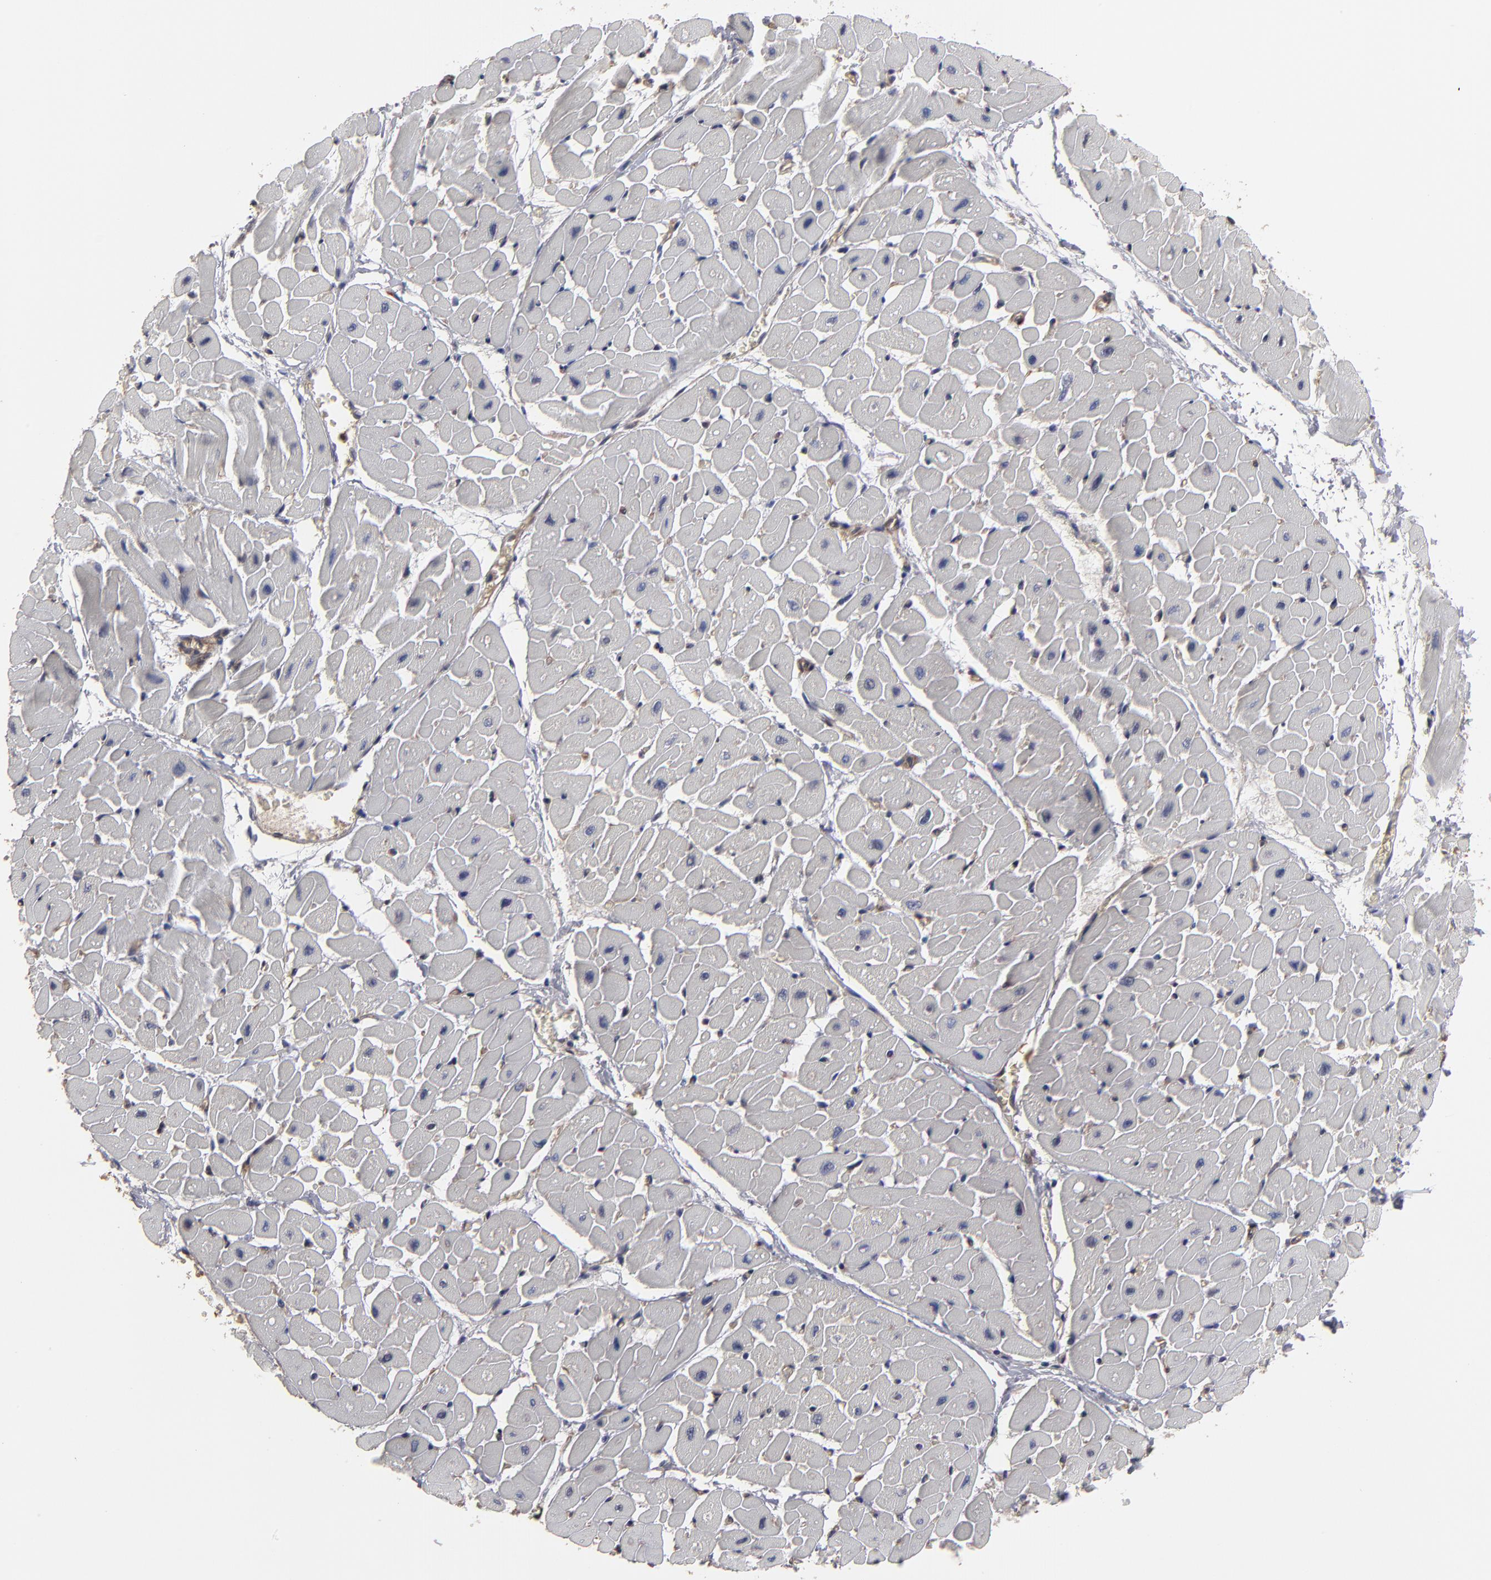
{"staining": {"intensity": "moderate", "quantity": "25%-75%", "location": "nuclear"}, "tissue": "heart muscle", "cell_type": "Cardiomyocytes", "image_type": "normal", "snomed": [{"axis": "morphology", "description": "Normal tissue, NOS"}, {"axis": "topography", "description": "Heart"}], "caption": "This micrograph exhibits immunohistochemistry (IHC) staining of normal human heart muscle, with medium moderate nuclear positivity in approximately 25%-75% of cardiomyocytes.", "gene": "RO60", "patient": {"sex": "male", "age": 45}}